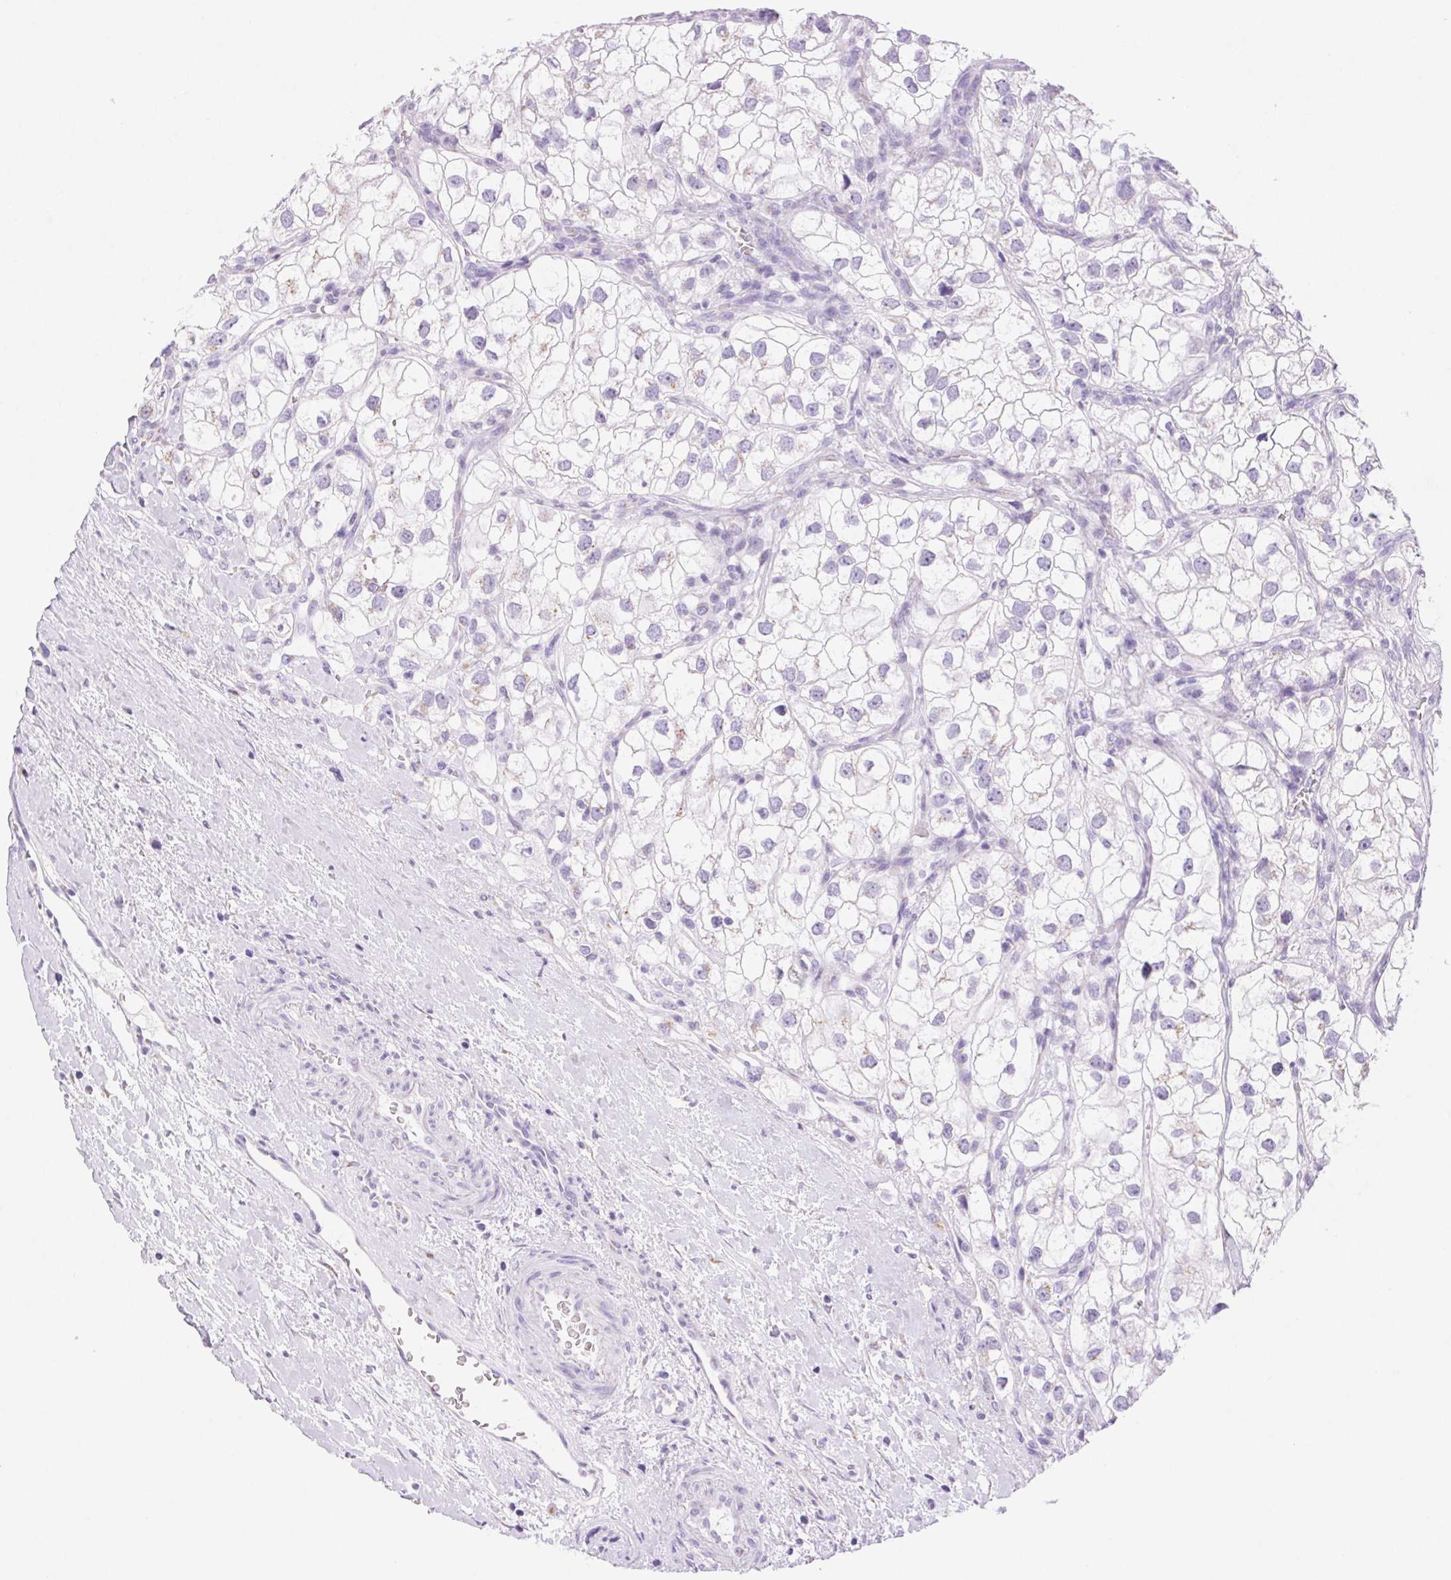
{"staining": {"intensity": "negative", "quantity": "none", "location": "none"}, "tissue": "renal cancer", "cell_type": "Tumor cells", "image_type": "cancer", "snomed": [{"axis": "morphology", "description": "Adenocarcinoma, NOS"}, {"axis": "topography", "description": "Kidney"}], "caption": "A histopathology image of human adenocarcinoma (renal) is negative for staining in tumor cells. (DAB IHC, high magnification).", "gene": "SERPINB3", "patient": {"sex": "male", "age": 59}}